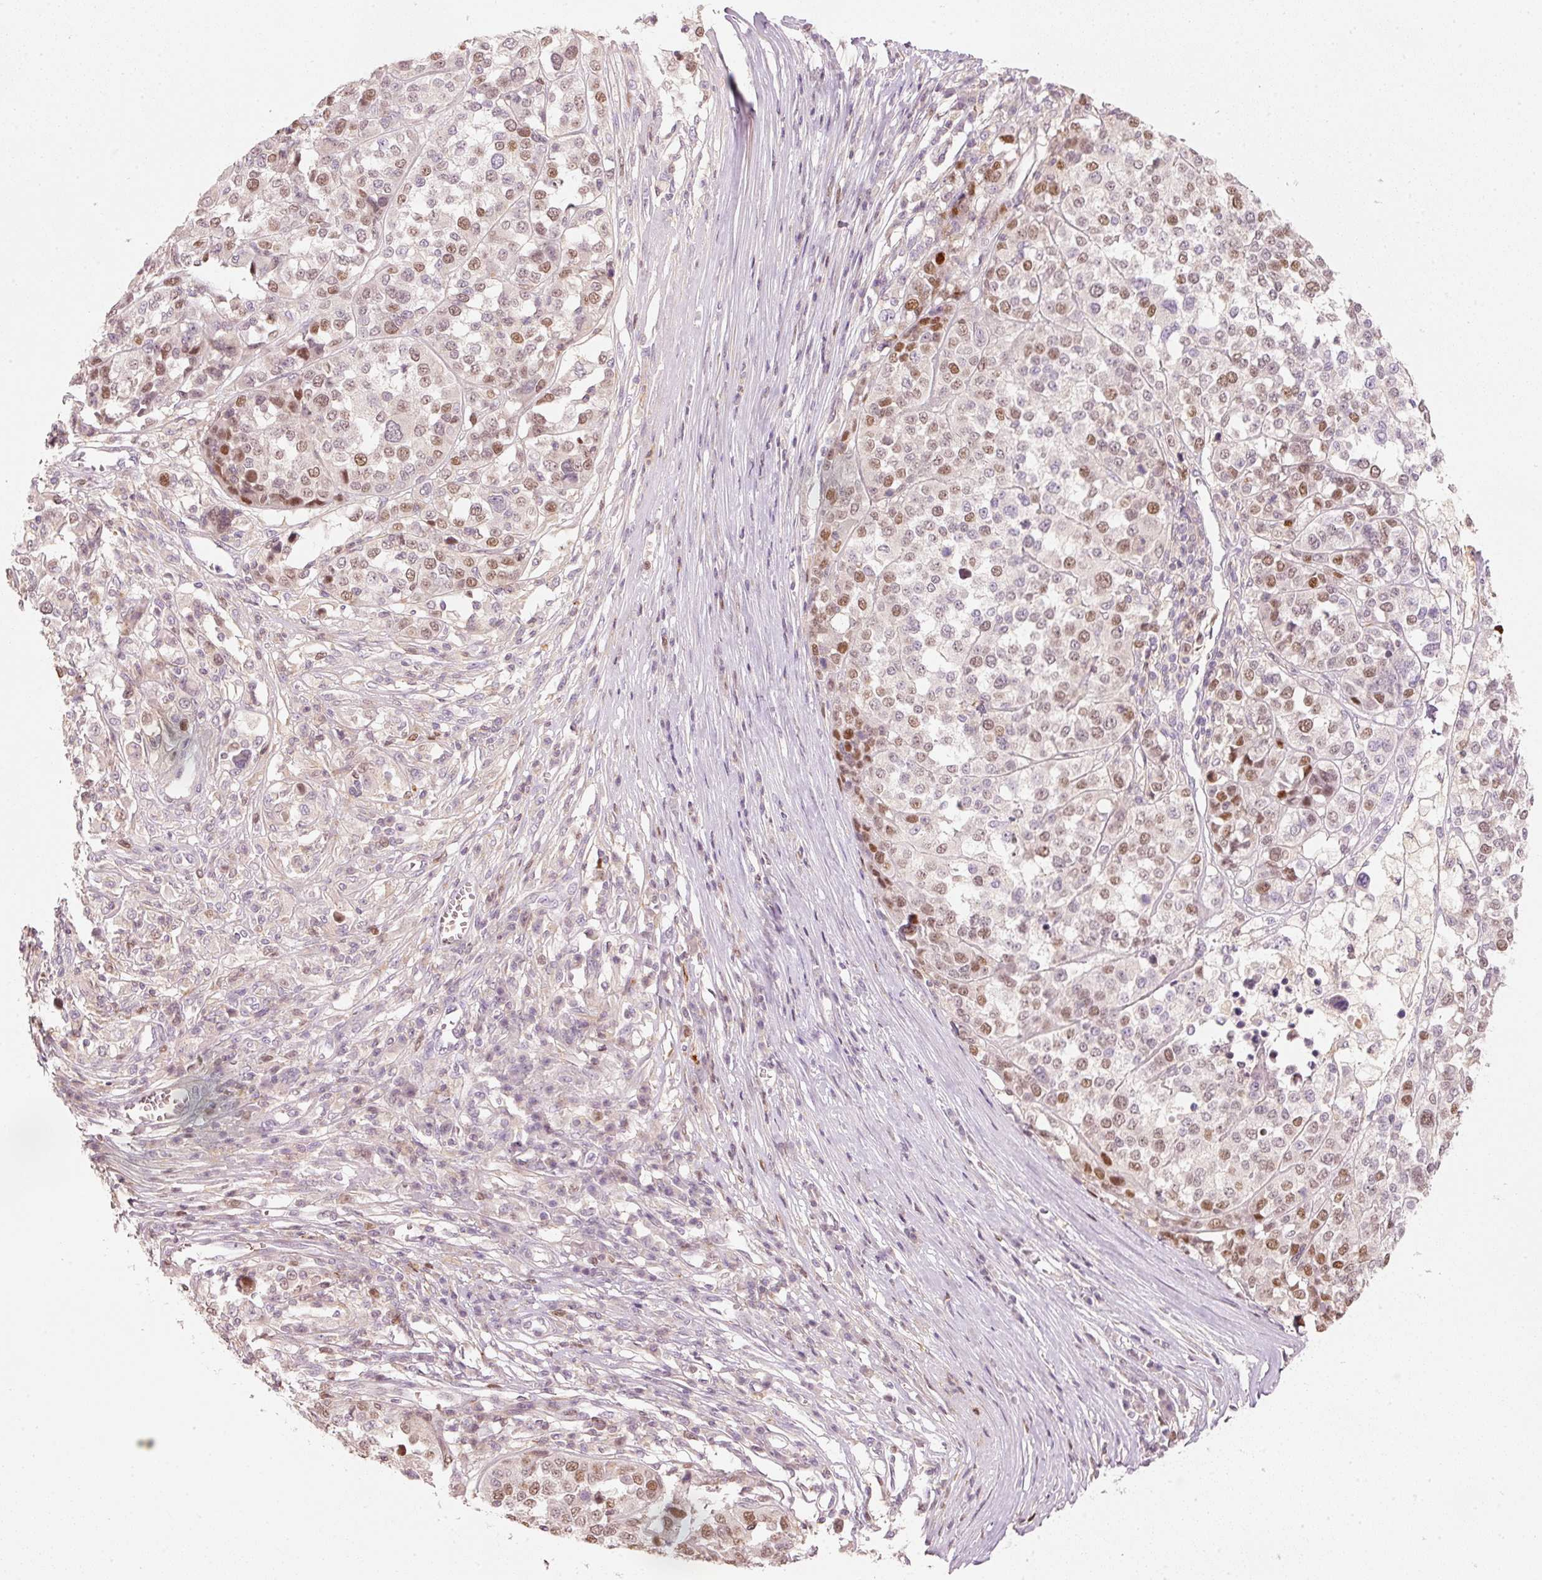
{"staining": {"intensity": "moderate", "quantity": "25%-75%", "location": "nuclear"}, "tissue": "melanoma", "cell_type": "Tumor cells", "image_type": "cancer", "snomed": [{"axis": "morphology", "description": "Malignant melanoma, Metastatic site"}, {"axis": "topography", "description": "Lymph node"}], "caption": "Immunohistochemical staining of human melanoma displays moderate nuclear protein staining in about 25%-75% of tumor cells. The staining was performed using DAB (3,3'-diaminobenzidine) to visualize the protein expression in brown, while the nuclei were stained in blue with hematoxylin (Magnification: 20x).", "gene": "TREX2", "patient": {"sex": "male", "age": 44}}